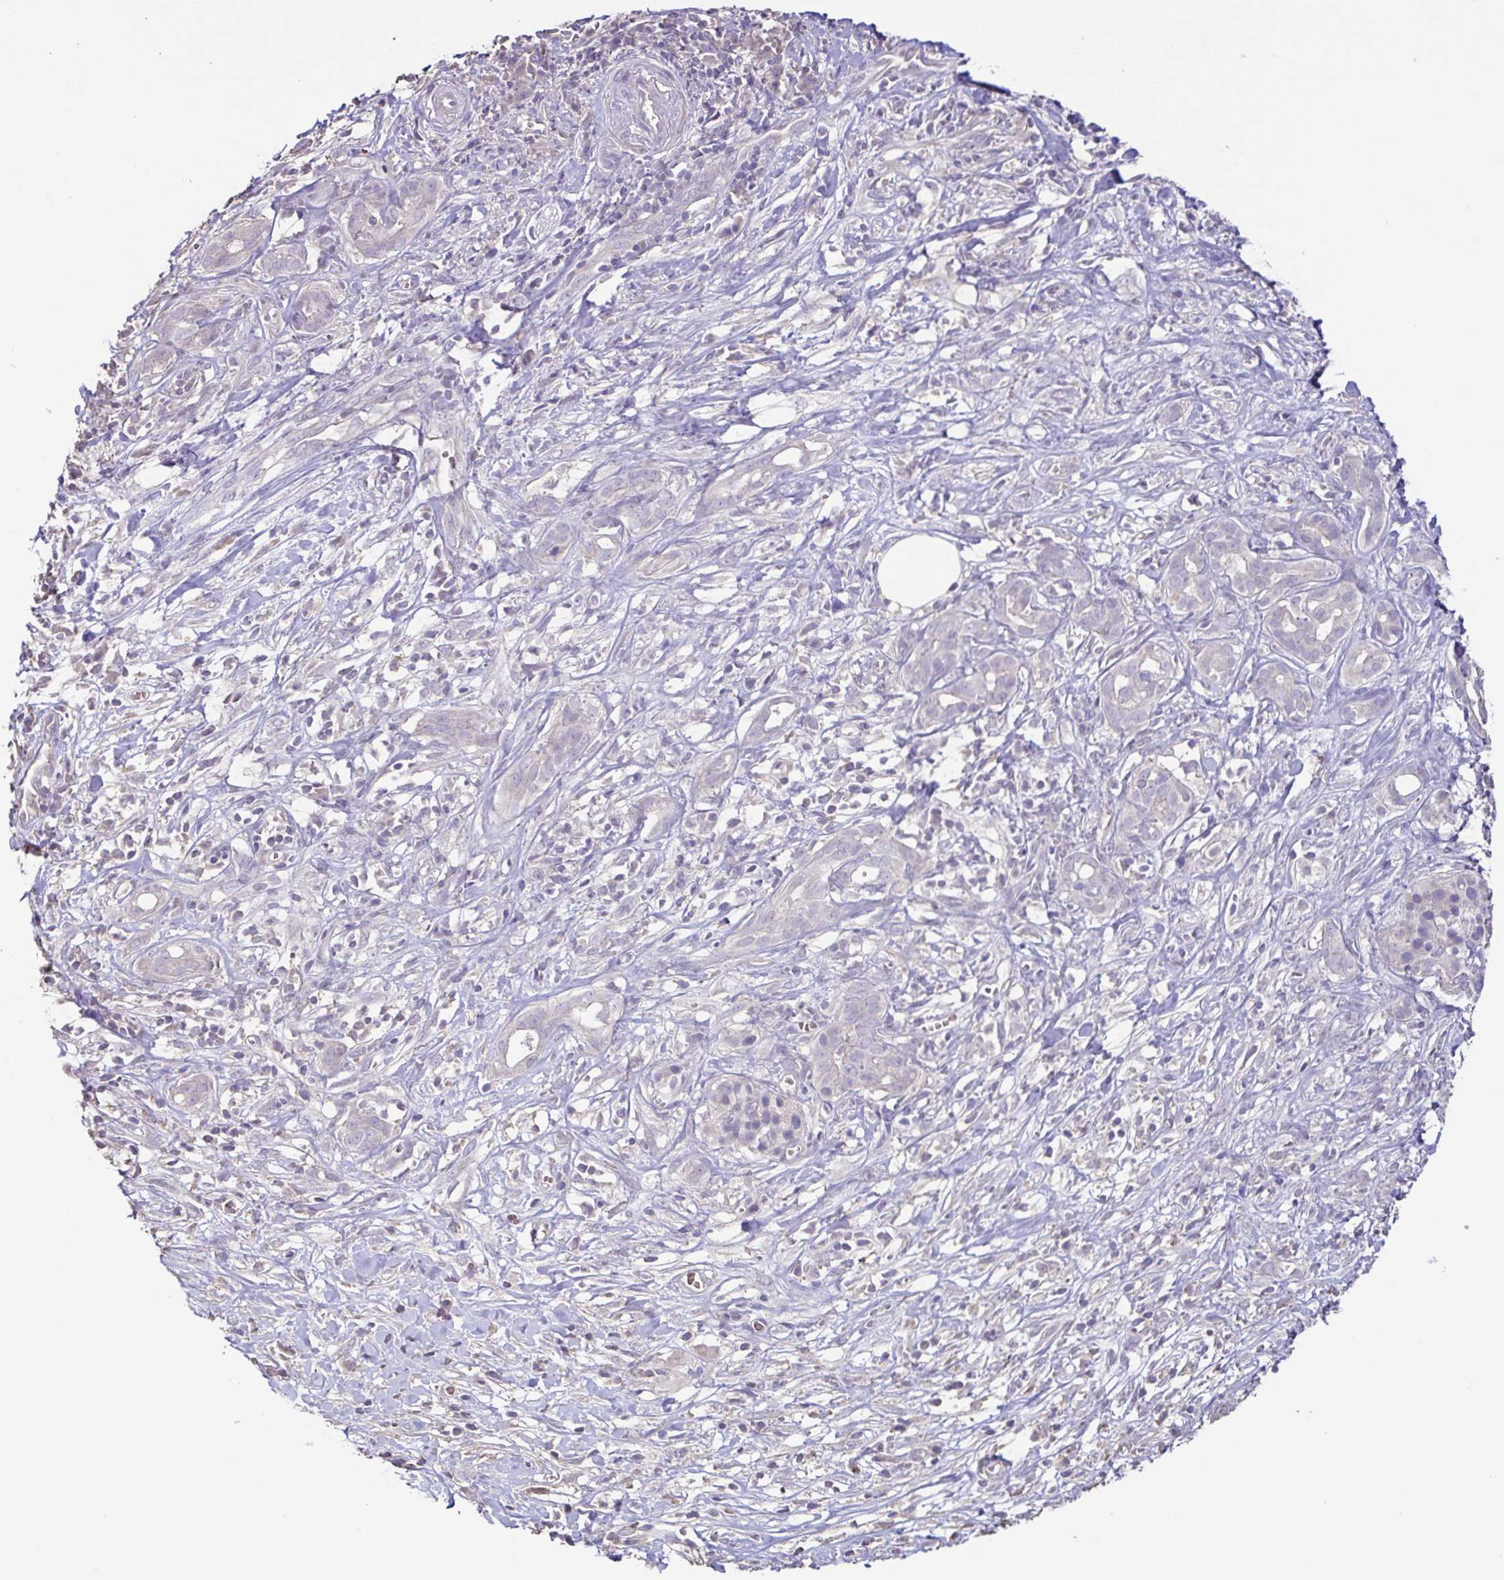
{"staining": {"intensity": "negative", "quantity": "none", "location": "none"}, "tissue": "pancreatic cancer", "cell_type": "Tumor cells", "image_type": "cancer", "snomed": [{"axis": "morphology", "description": "Adenocarcinoma, NOS"}, {"axis": "topography", "description": "Pancreas"}], "caption": "A high-resolution photomicrograph shows immunohistochemistry (IHC) staining of pancreatic cancer (adenocarcinoma), which shows no significant expression in tumor cells. (DAB (3,3'-diaminobenzidine) immunohistochemistry, high magnification).", "gene": "ACTRT2", "patient": {"sex": "male", "age": 61}}